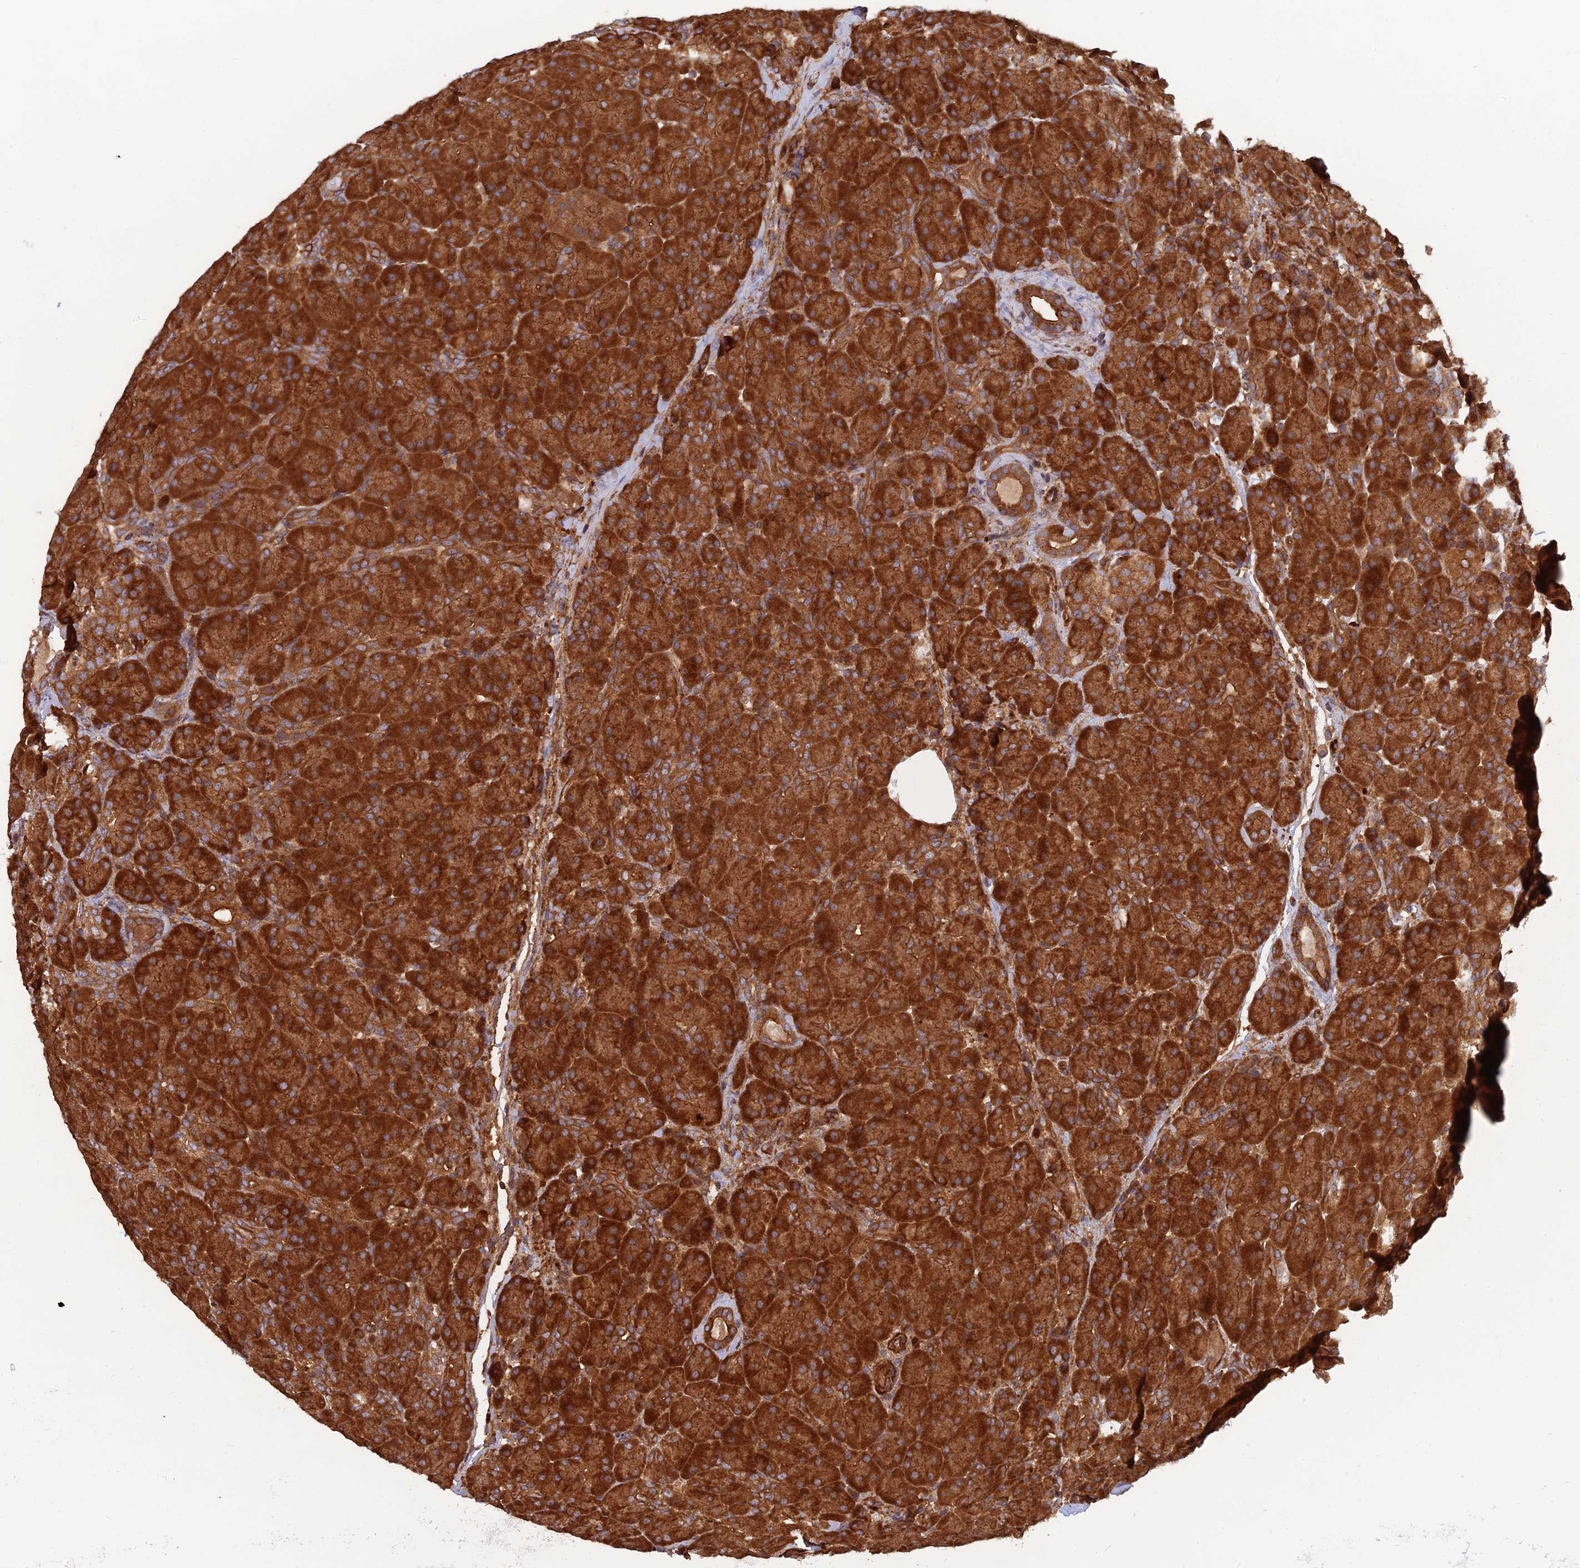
{"staining": {"intensity": "strong", "quantity": ">75%", "location": "cytoplasmic/membranous"}, "tissue": "pancreas", "cell_type": "Exocrine glandular cells", "image_type": "normal", "snomed": [{"axis": "morphology", "description": "Normal tissue, NOS"}, {"axis": "topography", "description": "Pancreas"}], "caption": "A micrograph of human pancreas stained for a protein shows strong cytoplasmic/membranous brown staining in exocrine glandular cells.", "gene": "RELCH", "patient": {"sex": "male", "age": 66}}